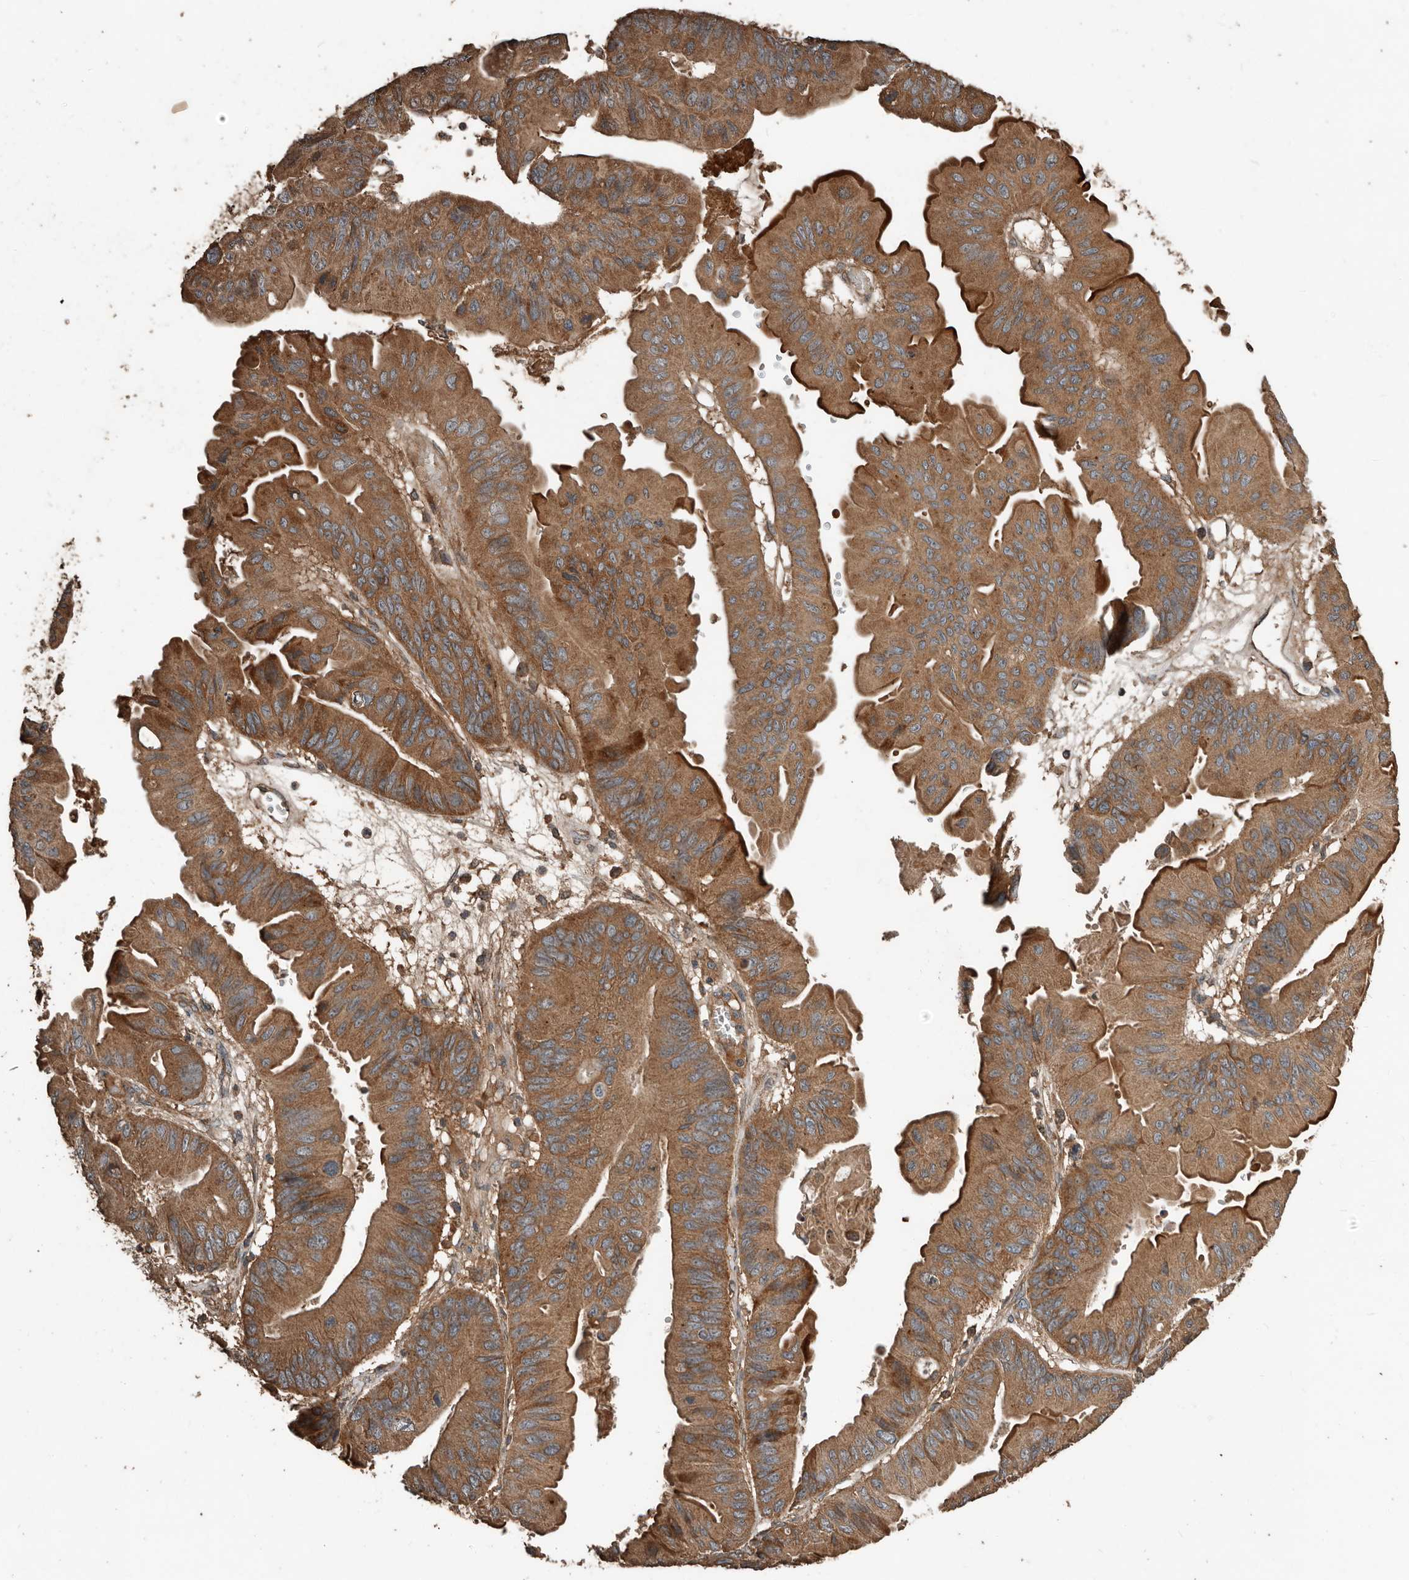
{"staining": {"intensity": "strong", "quantity": ">75%", "location": "cytoplasmic/membranous"}, "tissue": "ovarian cancer", "cell_type": "Tumor cells", "image_type": "cancer", "snomed": [{"axis": "morphology", "description": "Cystadenocarcinoma, mucinous, NOS"}, {"axis": "topography", "description": "Ovary"}], "caption": "Mucinous cystadenocarcinoma (ovarian) stained for a protein (brown) demonstrates strong cytoplasmic/membranous positive expression in approximately >75% of tumor cells.", "gene": "RNF207", "patient": {"sex": "female", "age": 61}}